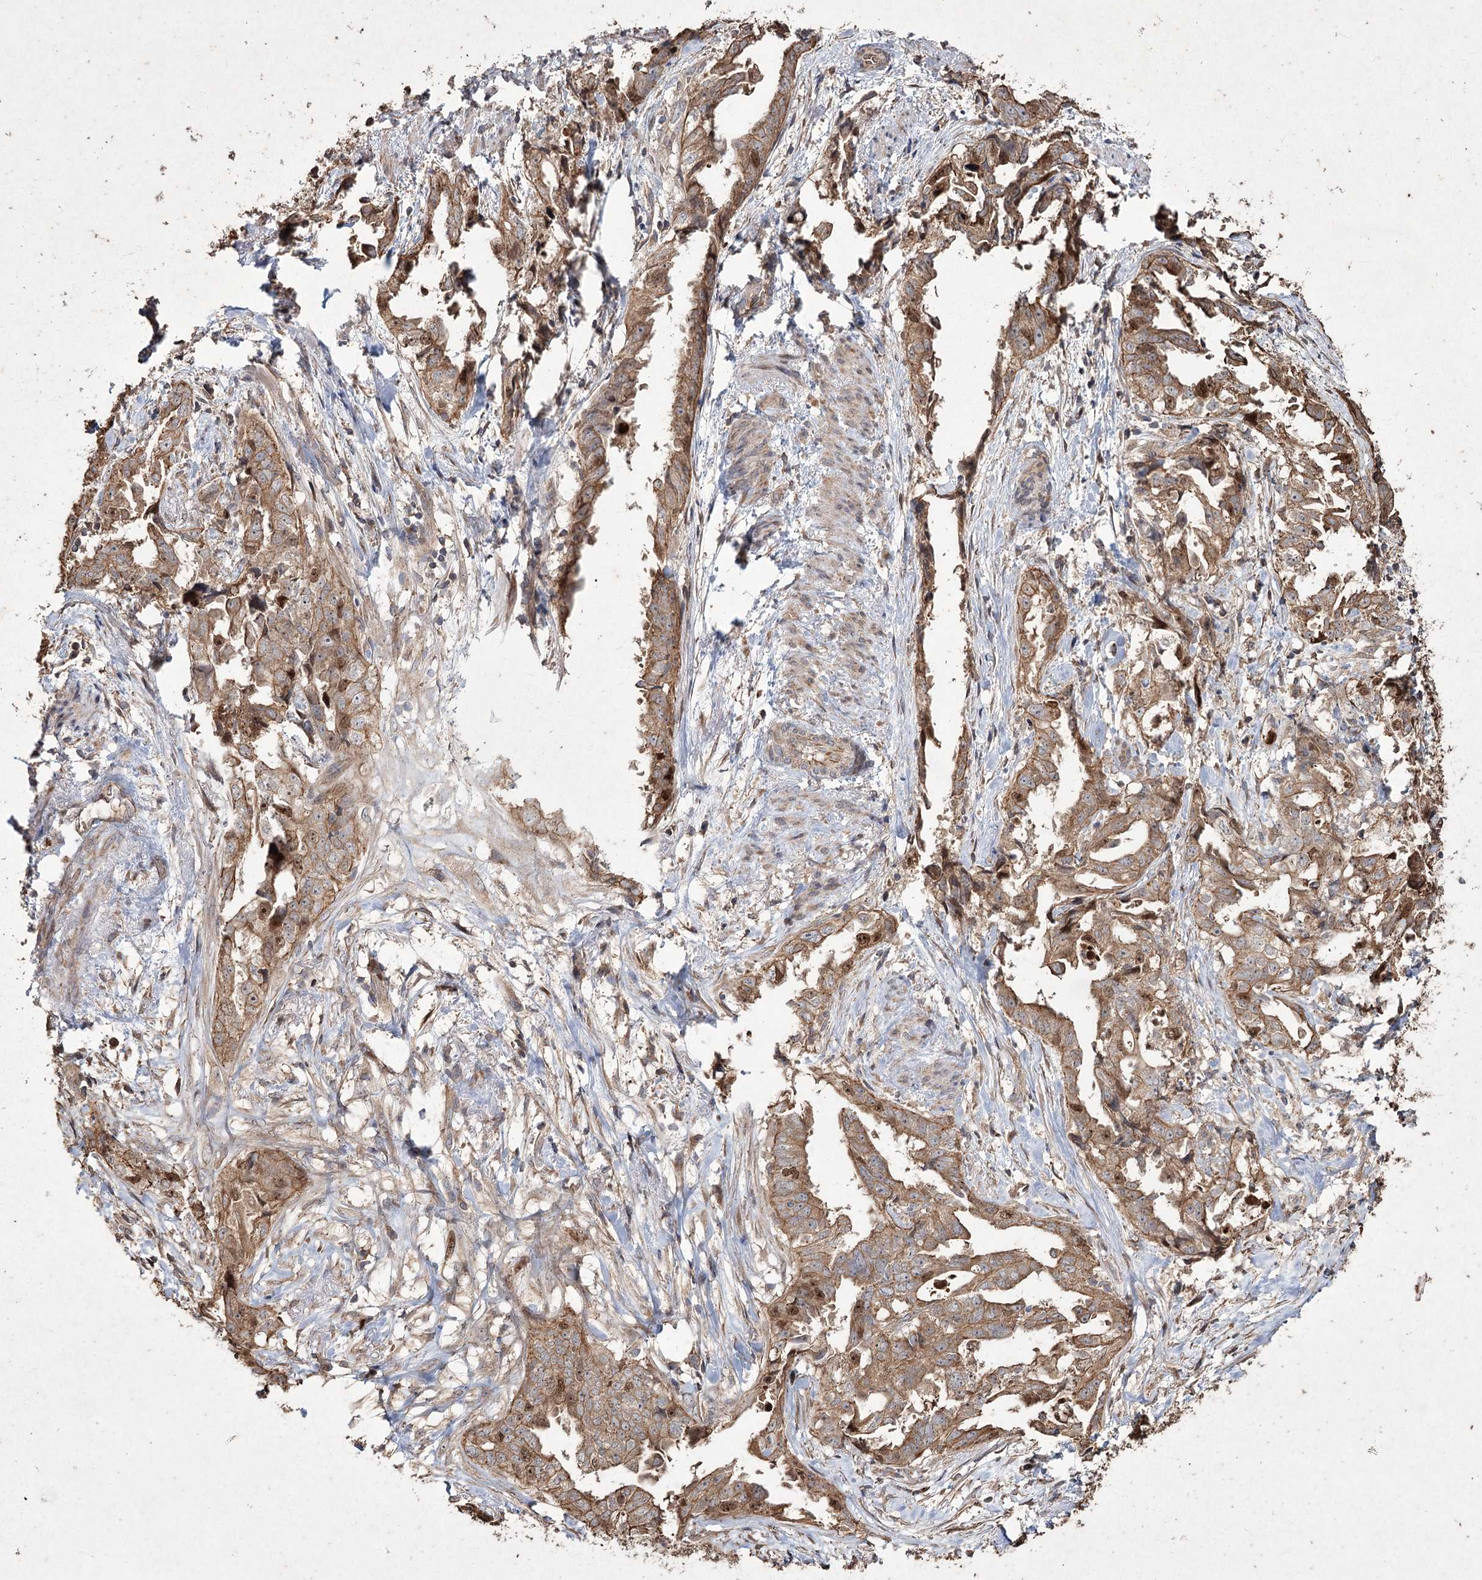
{"staining": {"intensity": "moderate", "quantity": ">75%", "location": "cytoplasmic/membranous,nuclear"}, "tissue": "endometrial cancer", "cell_type": "Tumor cells", "image_type": "cancer", "snomed": [{"axis": "morphology", "description": "Adenocarcinoma, NOS"}, {"axis": "topography", "description": "Endometrium"}], "caption": "There is medium levels of moderate cytoplasmic/membranous and nuclear positivity in tumor cells of endometrial cancer, as demonstrated by immunohistochemical staining (brown color).", "gene": "PRC1", "patient": {"sex": "female", "age": 65}}